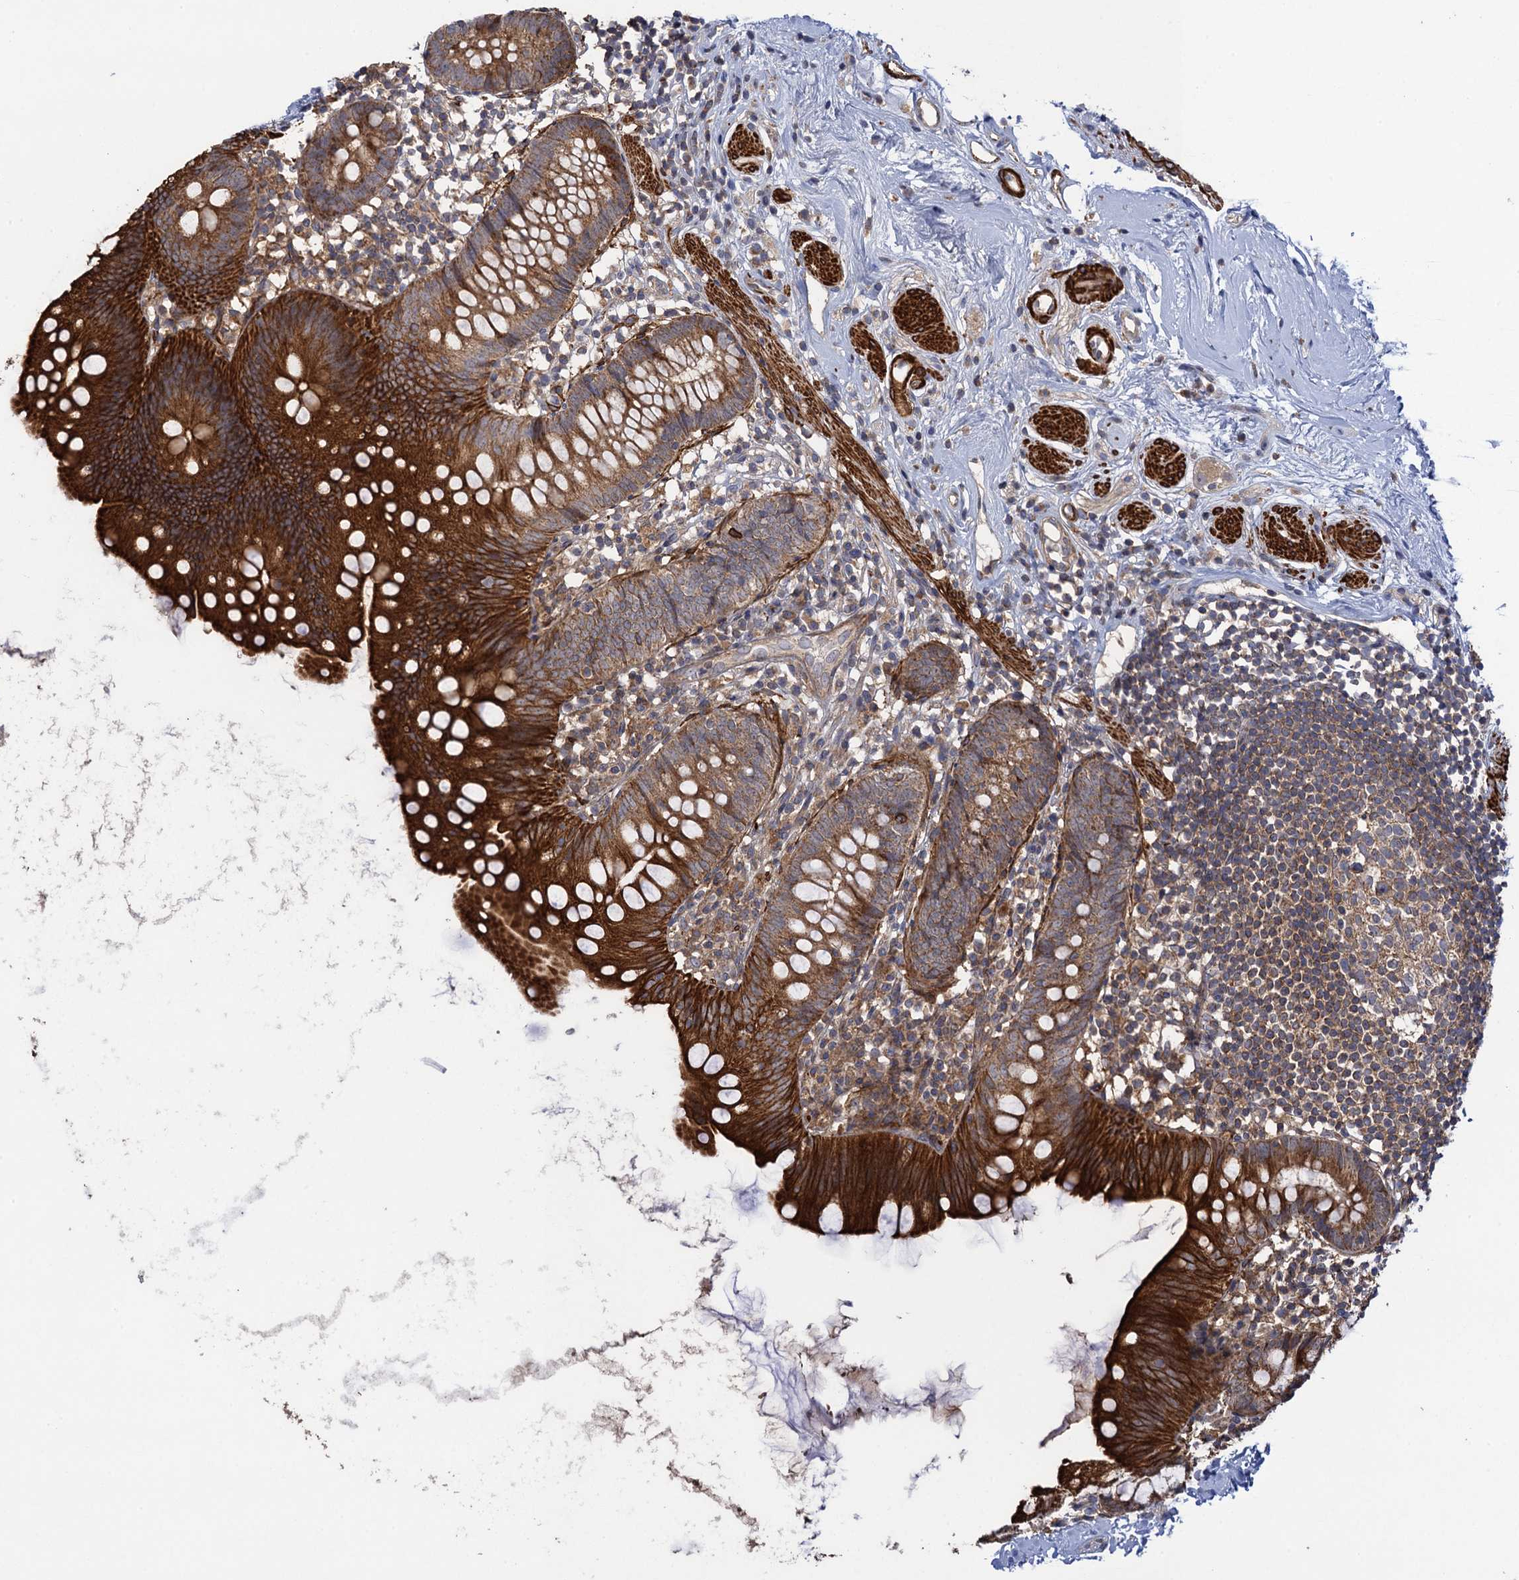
{"staining": {"intensity": "strong", "quantity": "25%-75%", "location": "cytoplasmic/membranous"}, "tissue": "appendix", "cell_type": "Glandular cells", "image_type": "normal", "snomed": [{"axis": "morphology", "description": "Normal tissue, NOS"}, {"axis": "topography", "description": "Appendix"}], "caption": "Immunohistochemical staining of normal human appendix demonstrates 25%-75% levels of strong cytoplasmic/membranous protein staining in approximately 25%-75% of glandular cells.", "gene": "WDR88", "patient": {"sex": "female", "age": 62}}